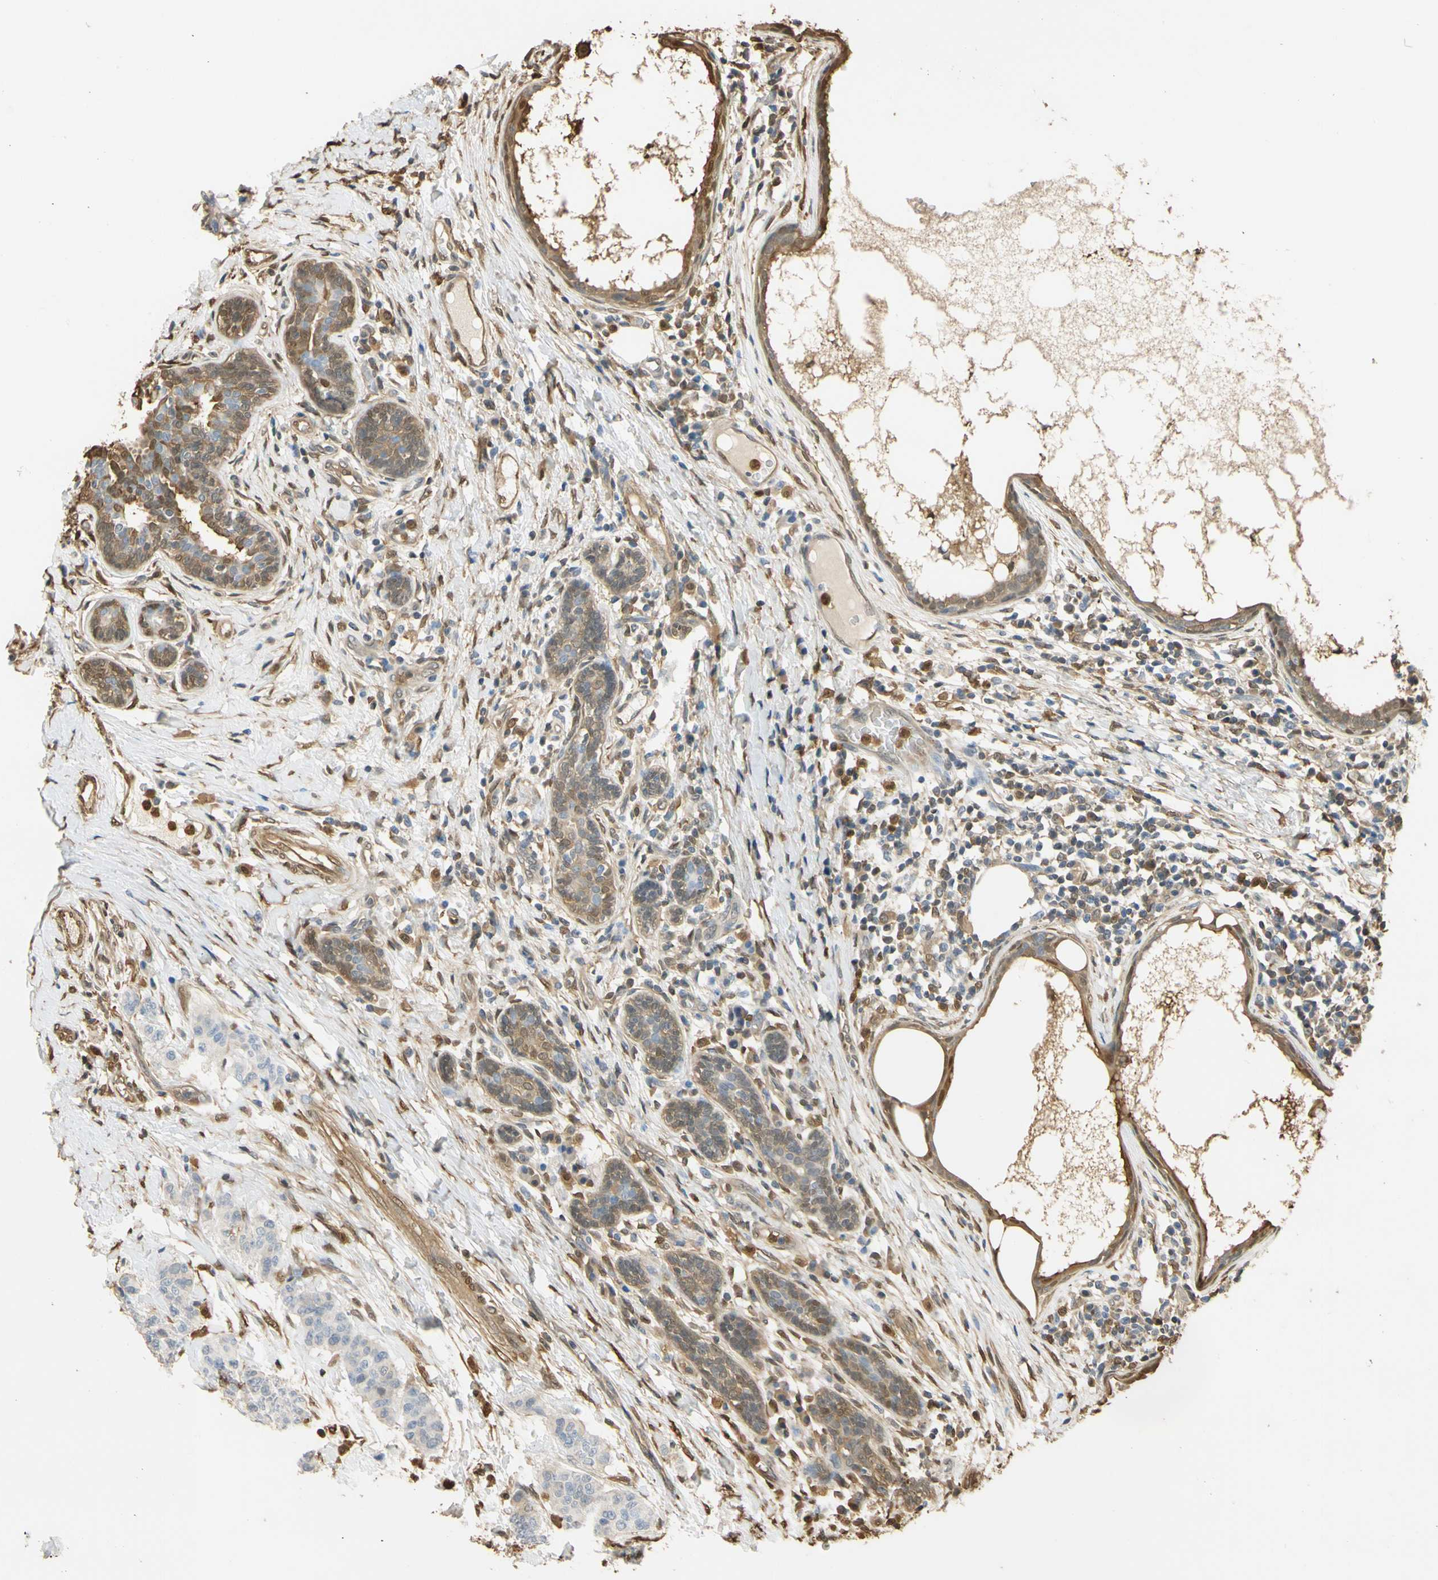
{"staining": {"intensity": "weak", "quantity": "<25%", "location": "cytoplasmic/membranous"}, "tissue": "breast cancer", "cell_type": "Tumor cells", "image_type": "cancer", "snomed": [{"axis": "morphology", "description": "Duct carcinoma"}, {"axis": "topography", "description": "Breast"}], "caption": "This is a histopathology image of immunohistochemistry (IHC) staining of breast invasive ductal carcinoma, which shows no positivity in tumor cells.", "gene": "S100A6", "patient": {"sex": "female", "age": 40}}